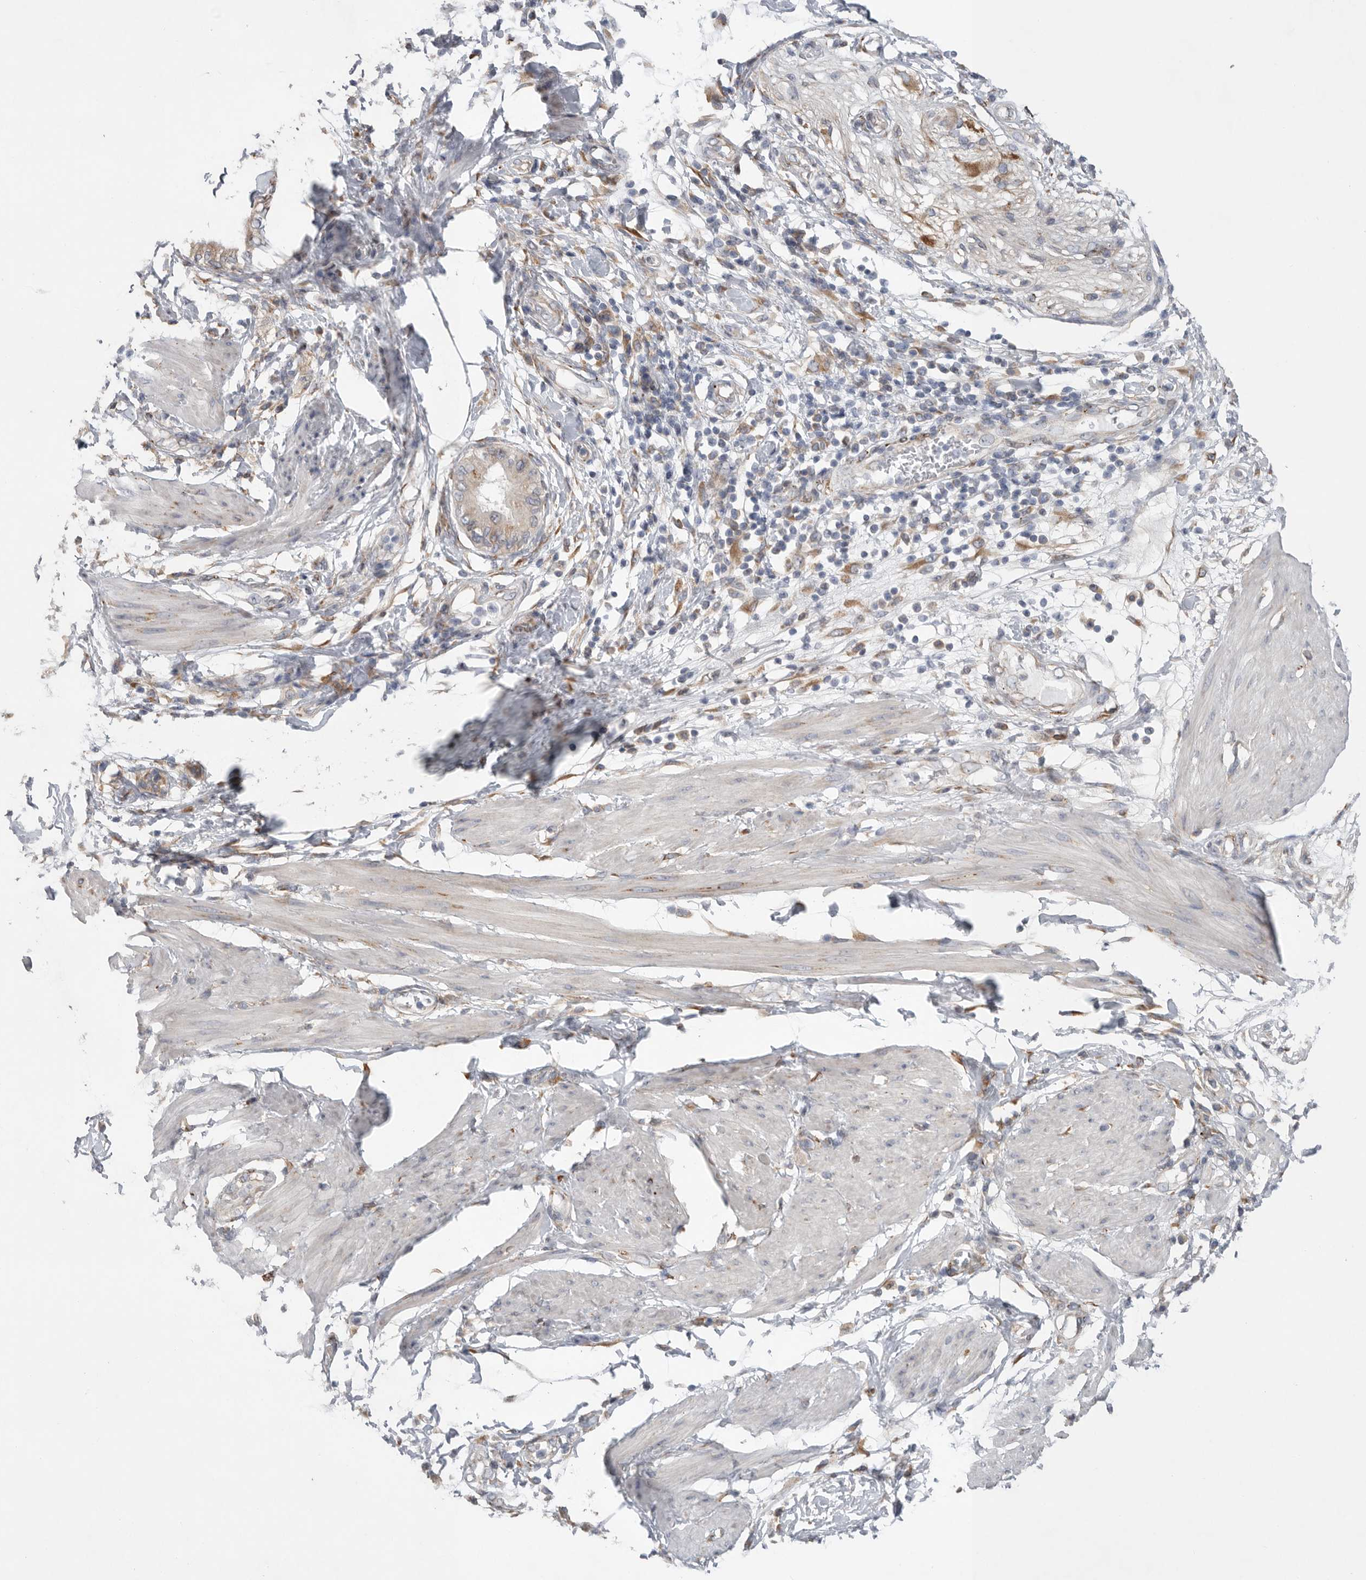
{"staining": {"intensity": "moderate", "quantity": "<25%", "location": "cytoplasmic/membranous"}, "tissue": "pancreatic cancer", "cell_type": "Tumor cells", "image_type": "cancer", "snomed": [{"axis": "morphology", "description": "Normal tissue, NOS"}, {"axis": "morphology", "description": "Adenocarcinoma, NOS"}, {"axis": "topography", "description": "Pancreas"}, {"axis": "topography", "description": "Duodenum"}], "caption": "Brown immunohistochemical staining in human adenocarcinoma (pancreatic) shows moderate cytoplasmic/membranous expression in approximately <25% of tumor cells. (DAB = brown stain, brightfield microscopy at high magnification).", "gene": "GANAB", "patient": {"sex": "female", "age": 60}}